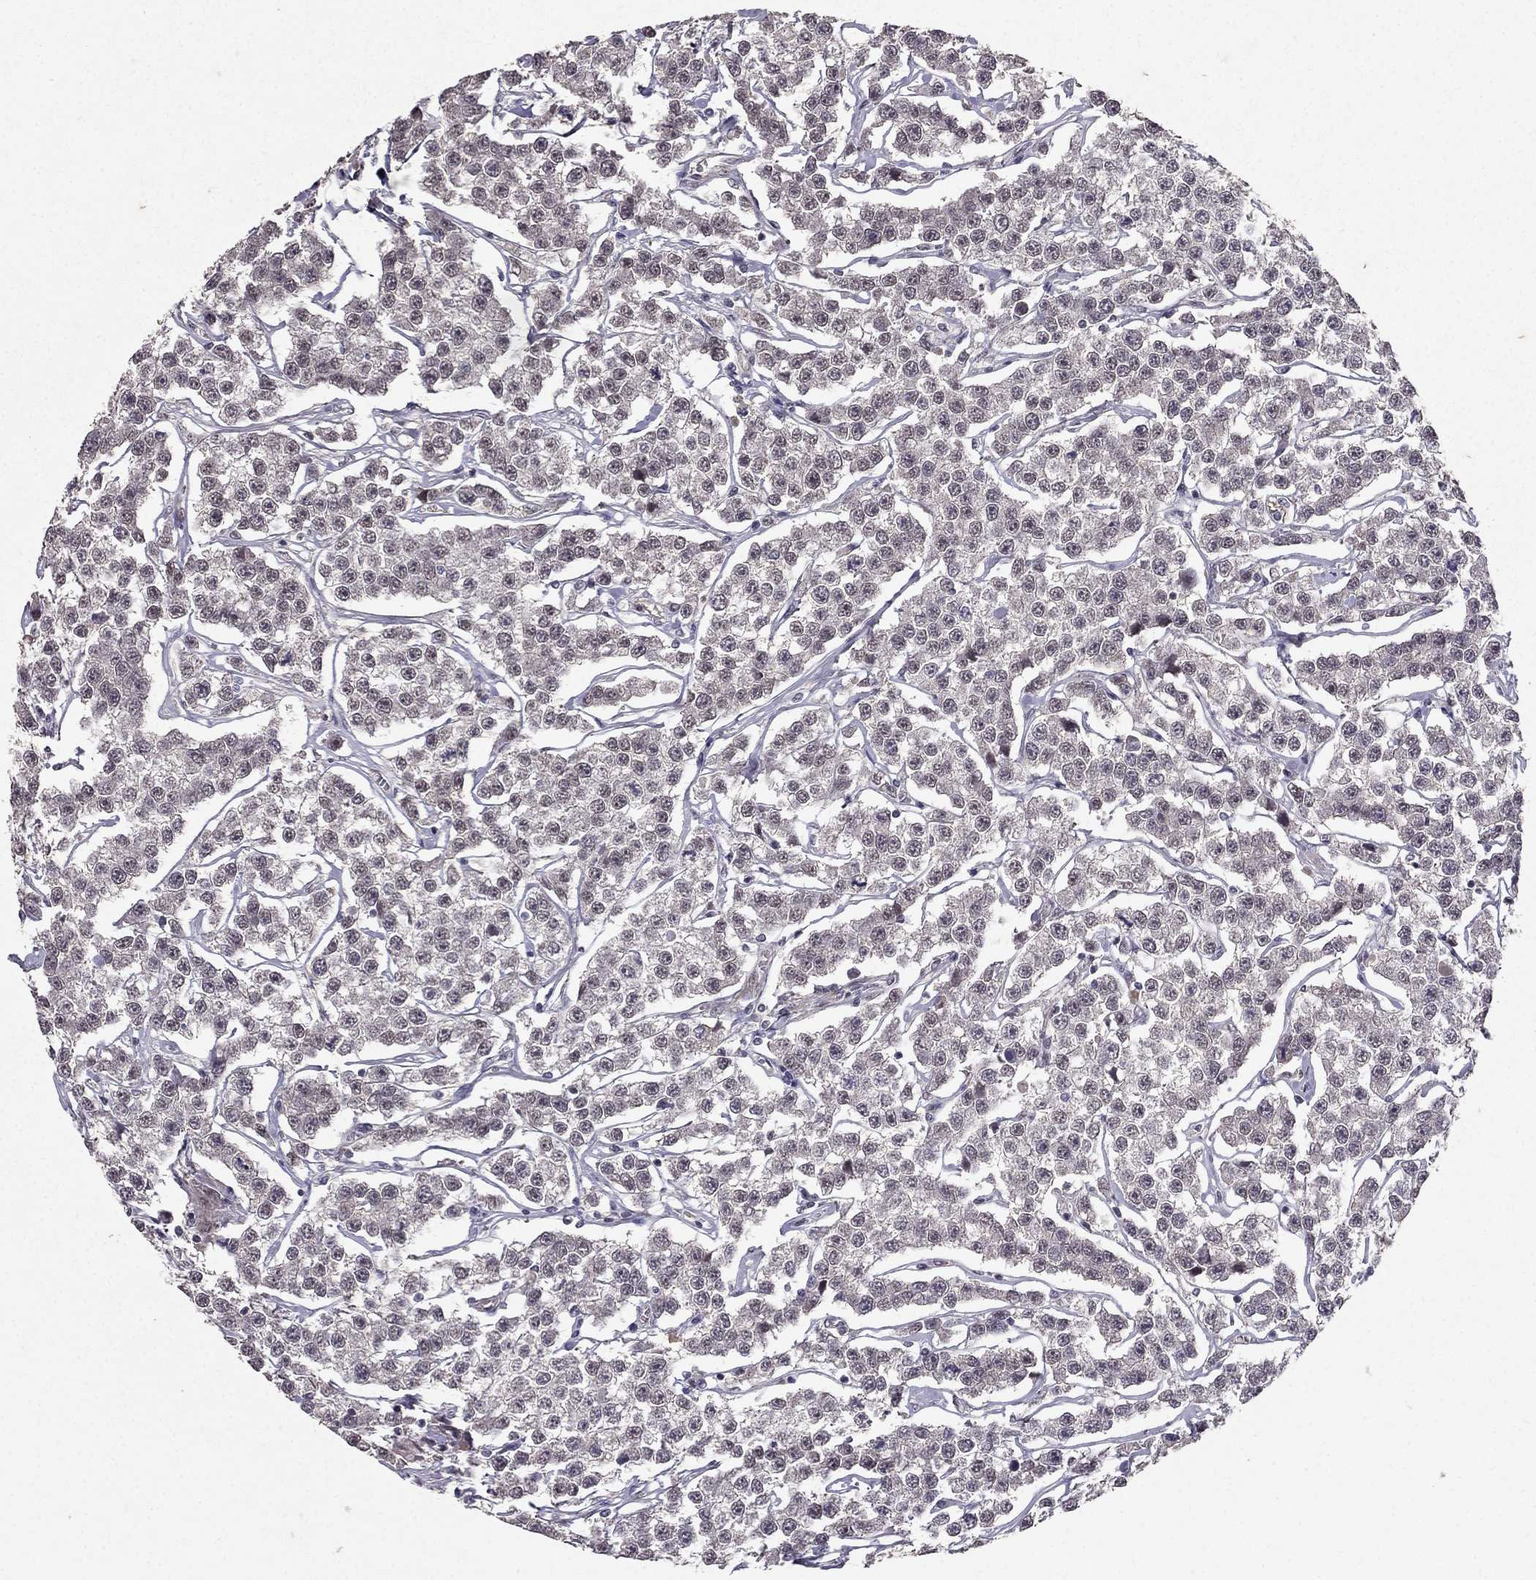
{"staining": {"intensity": "negative", "quantity": "none", "location": "none"}, "tissue": "testis cancer", "cell_type": "Tumor cells", "image_type": "cancer", "snomed": [{"axis": "morphology", "description": "Seminoma, NOS"}, {"axis": "topography", "description": "Testis"}], "caption": "DAB (3,3'-diaminobenzidine) immunohistochemical staining of human testis cancer demonstrates no significant expression in tumor cells. (Brightfield microscopy of DAB (3,3'-diaminobenzidine) immunohistochemistry (IHC) at high magnification).", "gene": "RASIP1", "patient": {"sex": "male", "age": 59}}